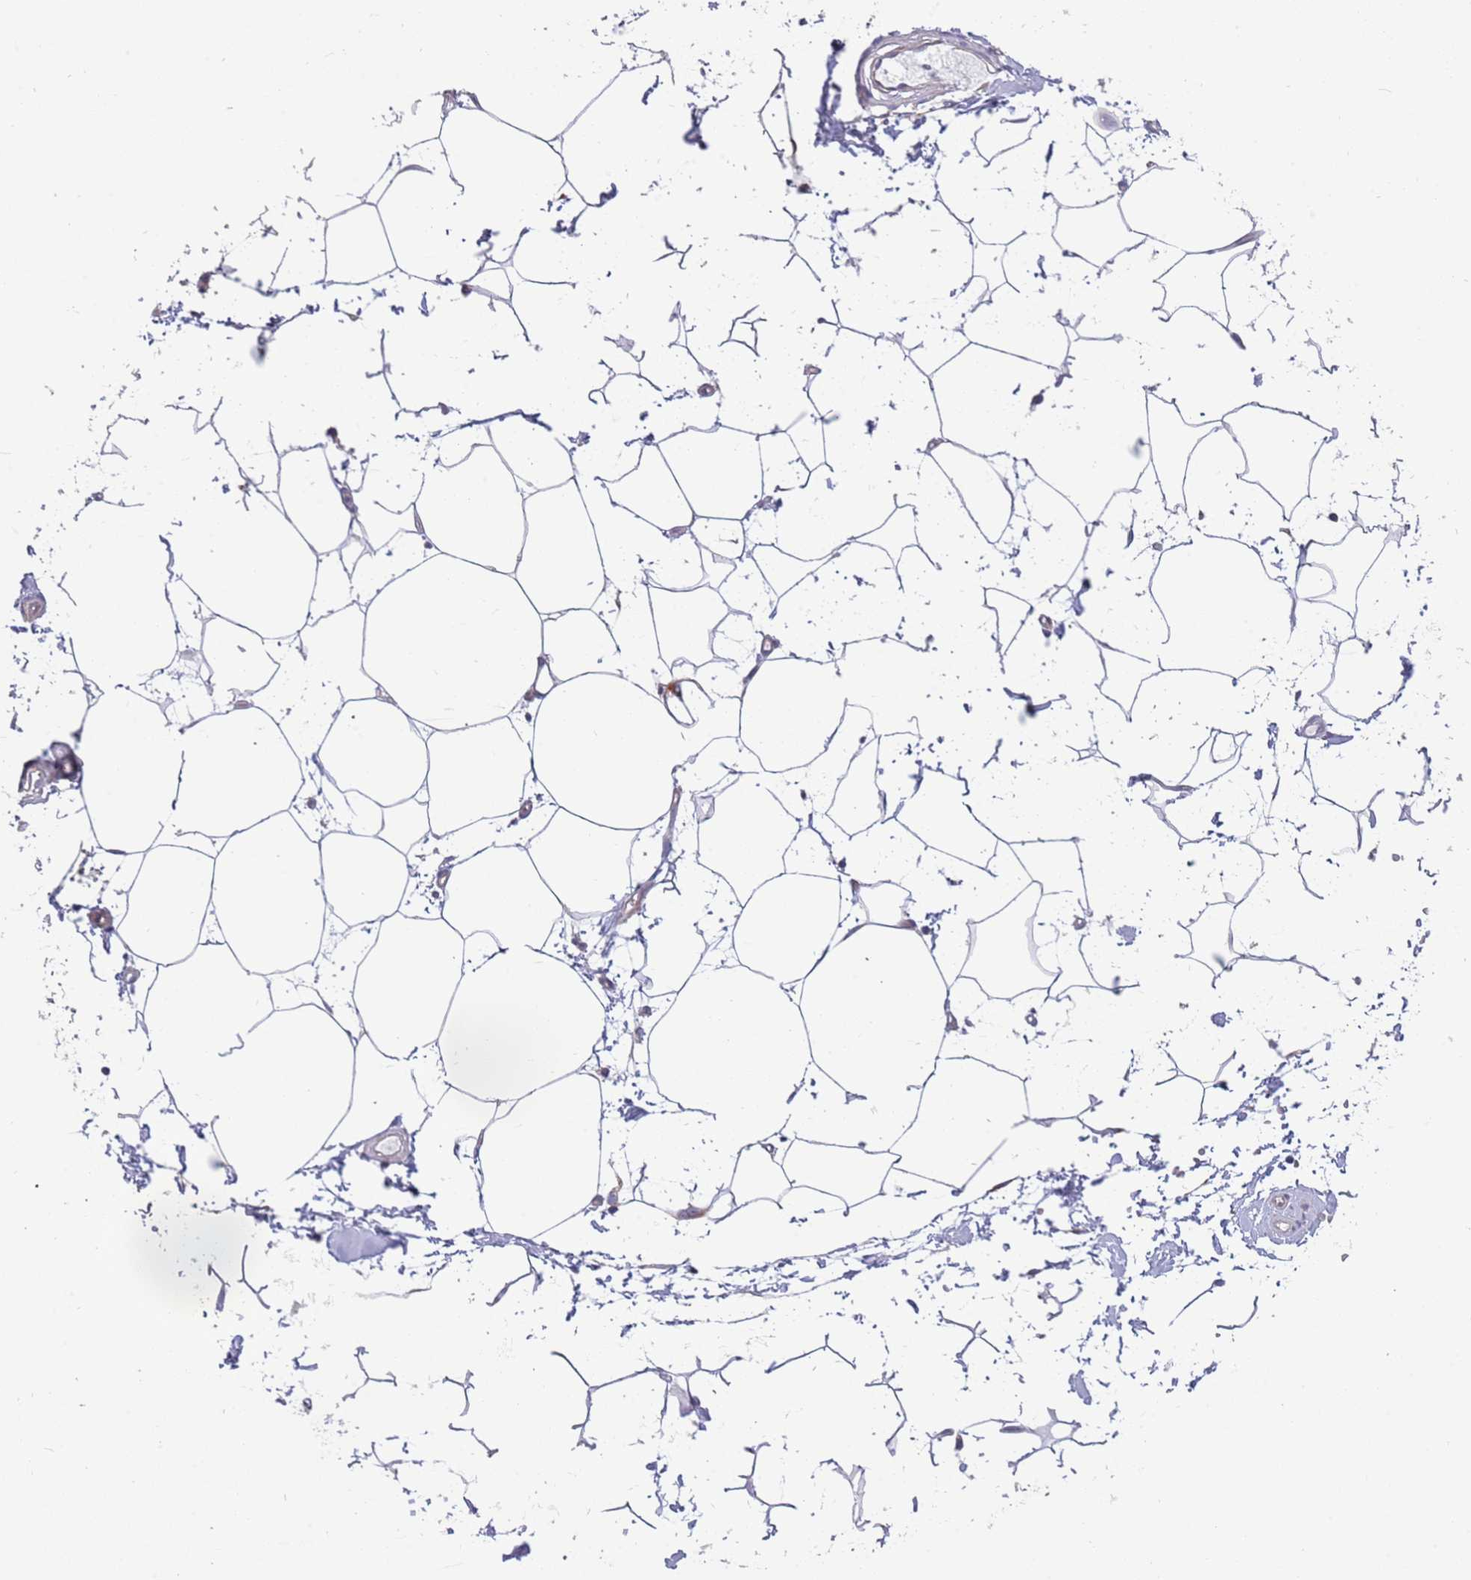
{"staining": {"intensity": "negative", "quantity": "none", "location": "none"}, "tissue": "adipose tissue", "cell_type": "Adipocytes", "image_type": "normal", "snomed": [{"axis": "morphology", "description": "Normal tissue, NOS"}, {"axis": "topography", "description": "Soft tissue"}, {"axis": "topography", "description": "Adipose tissue"}, {"axis": "topography", "description": "Vascular tissue"}, {"axis": "topography", "description": "Peripheral nerve tissue"}], "caption": "The image demonstrates no significant positivity in adipocytes of adipose tissue.", "gene": "ARMCX6", "patient": {"sex": "male", "age": 74}}